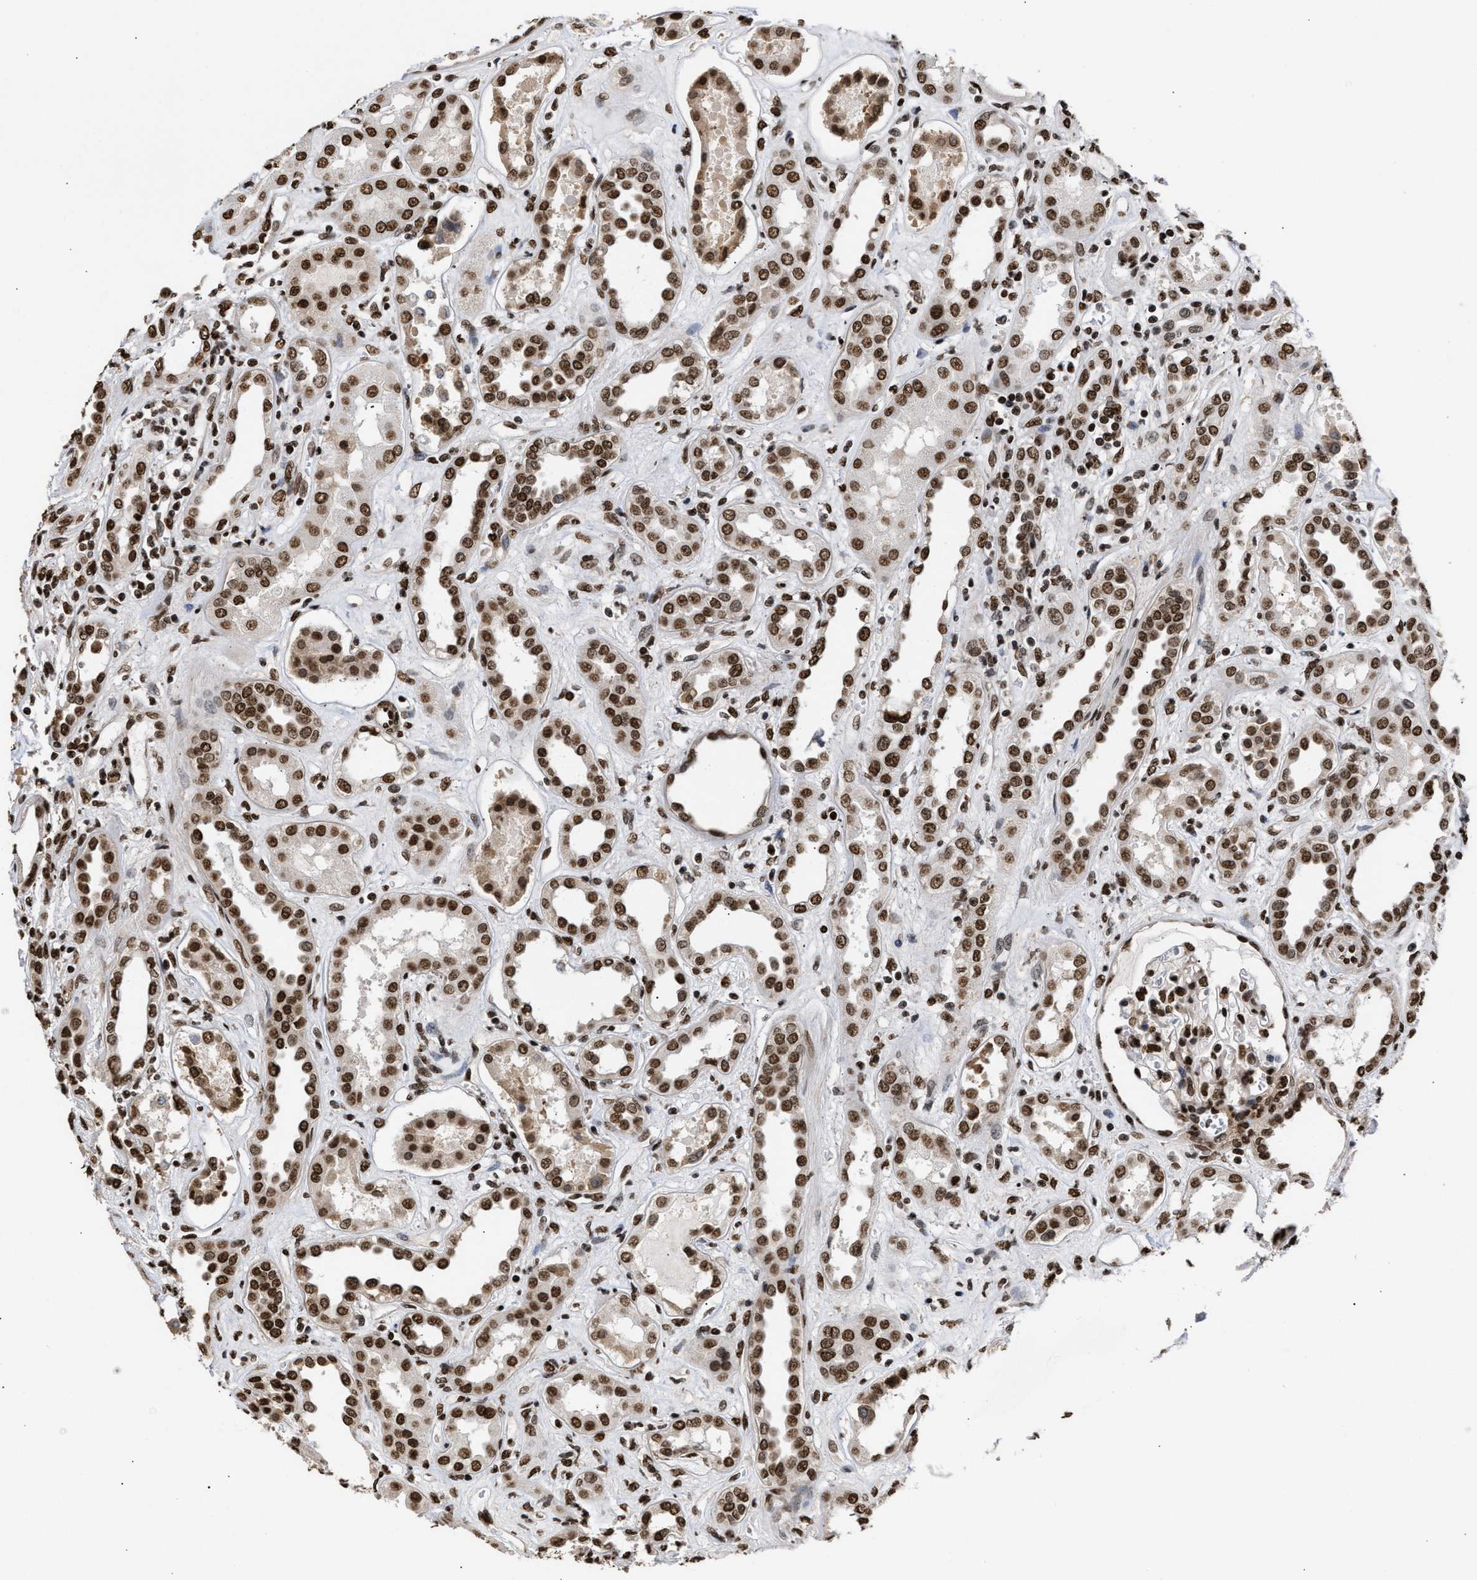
{"staining": {"intensity": "strong", "quantity": "25%-75%", "location": "nuclear"}, "tissue": "kidney", "cell_type": "Cells in glomeruli", "image_type": "normal", "snomed": [{"axis": "morphology", "description": "Normal tissue, NOS"}, {"axis": "topography", "description": "Kidney"}], "caption": "IHC histopathology image of benign kidney stained for a protein (brown), which demonstrates high levels of strong nuclear staining in about 25%-75% of cells in glomeruli.", "gene": "PSIP1", "patient": {"sex": "male", "age": 59}}